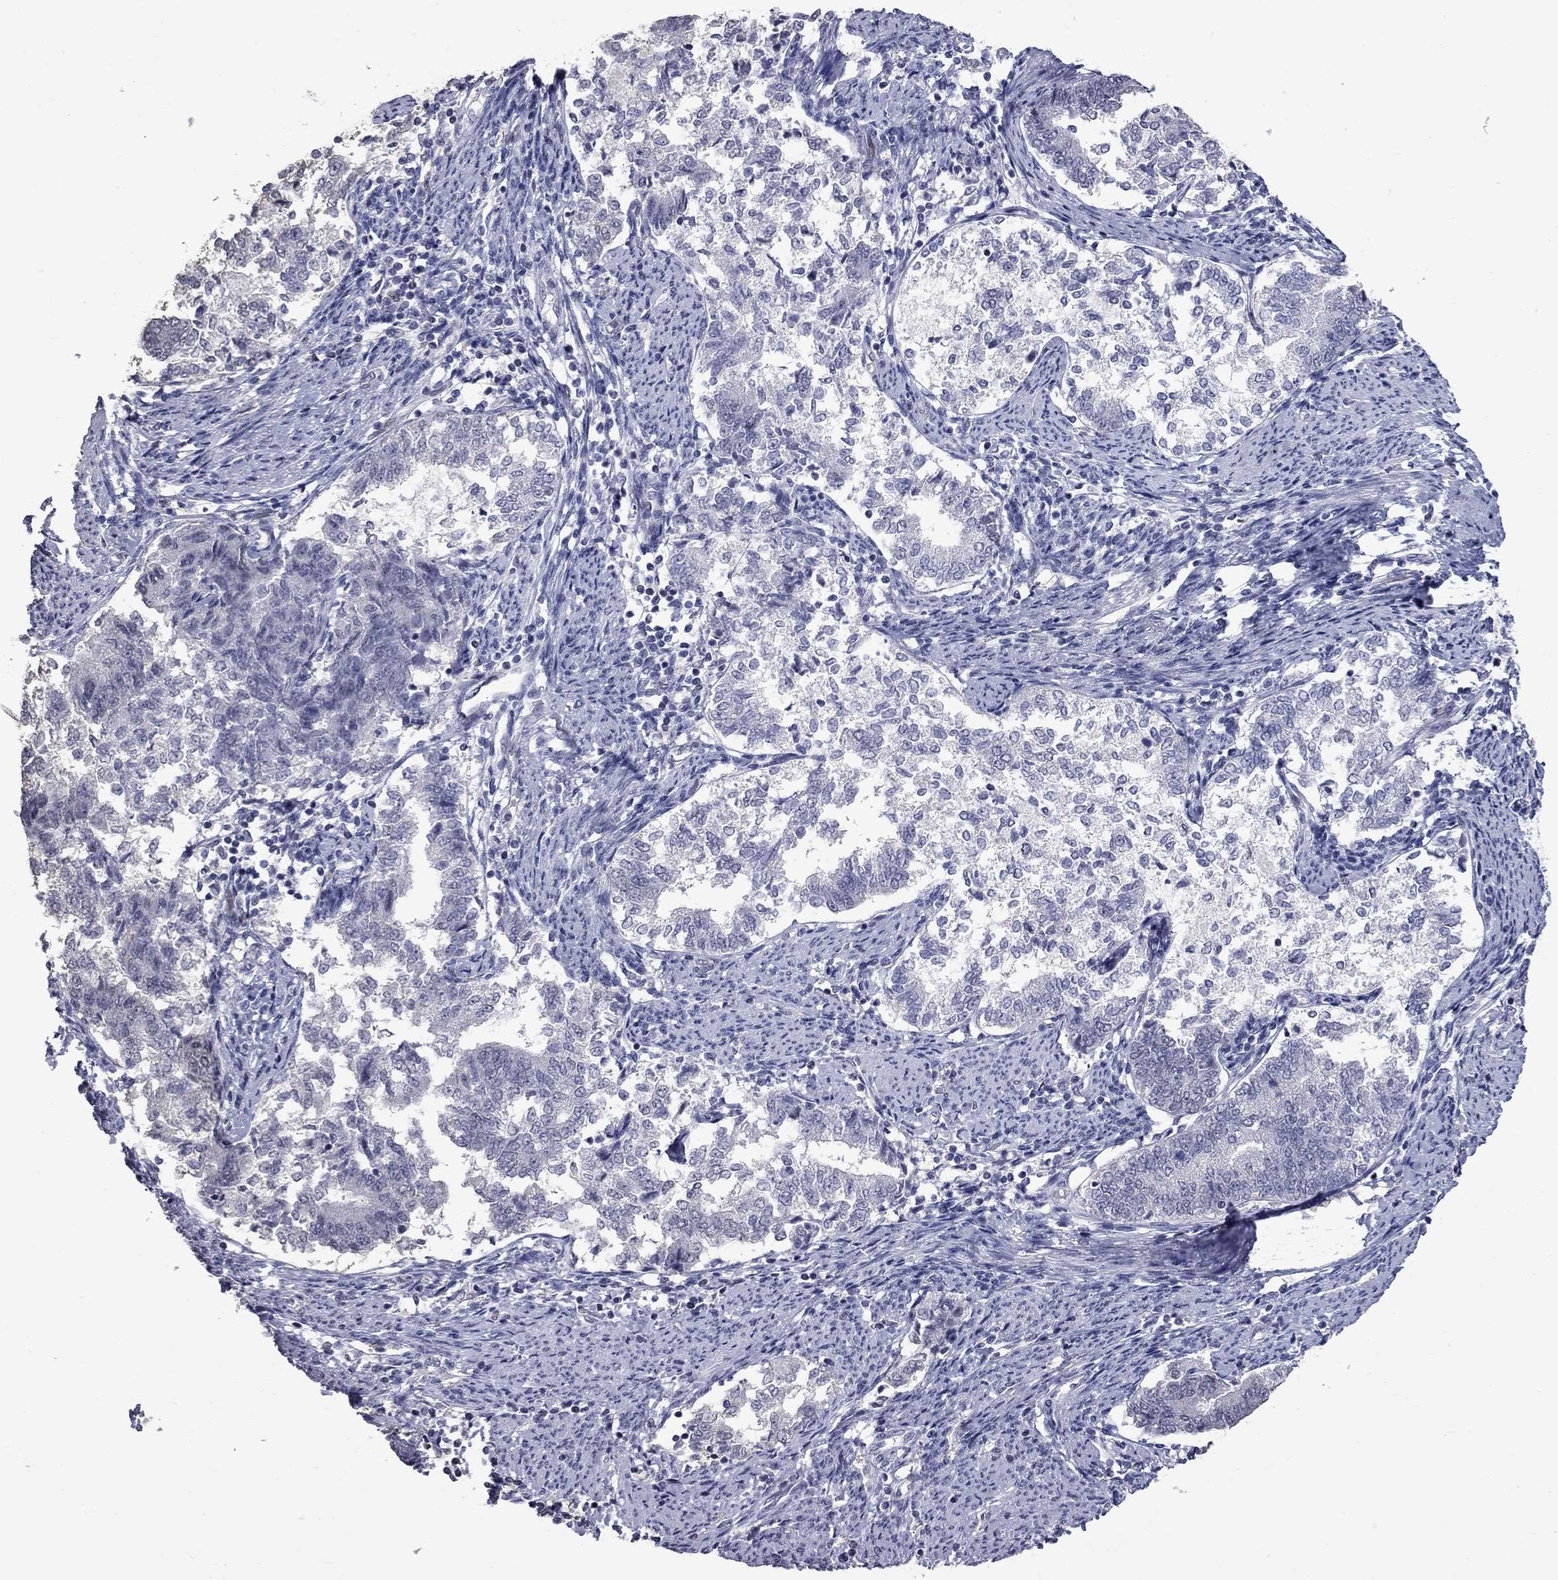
{"staining": {"intensity": "negative", "quantity": "none", "location": "none"}, "tissue": "endometrial cancer", "cell_type": "Tumor cells", "image_type": "cancer", "snomed": [{"axis": "morphology", "description": "Adenocarcinoma, NOS"}, {"axis": "topography", "description": "Endometrium"}], "caption": "Tumor cells are negative for protein expression in human endometrial cancer.", "gene": "ZNF154", "patient": {"sex": "female", "age": 65}}